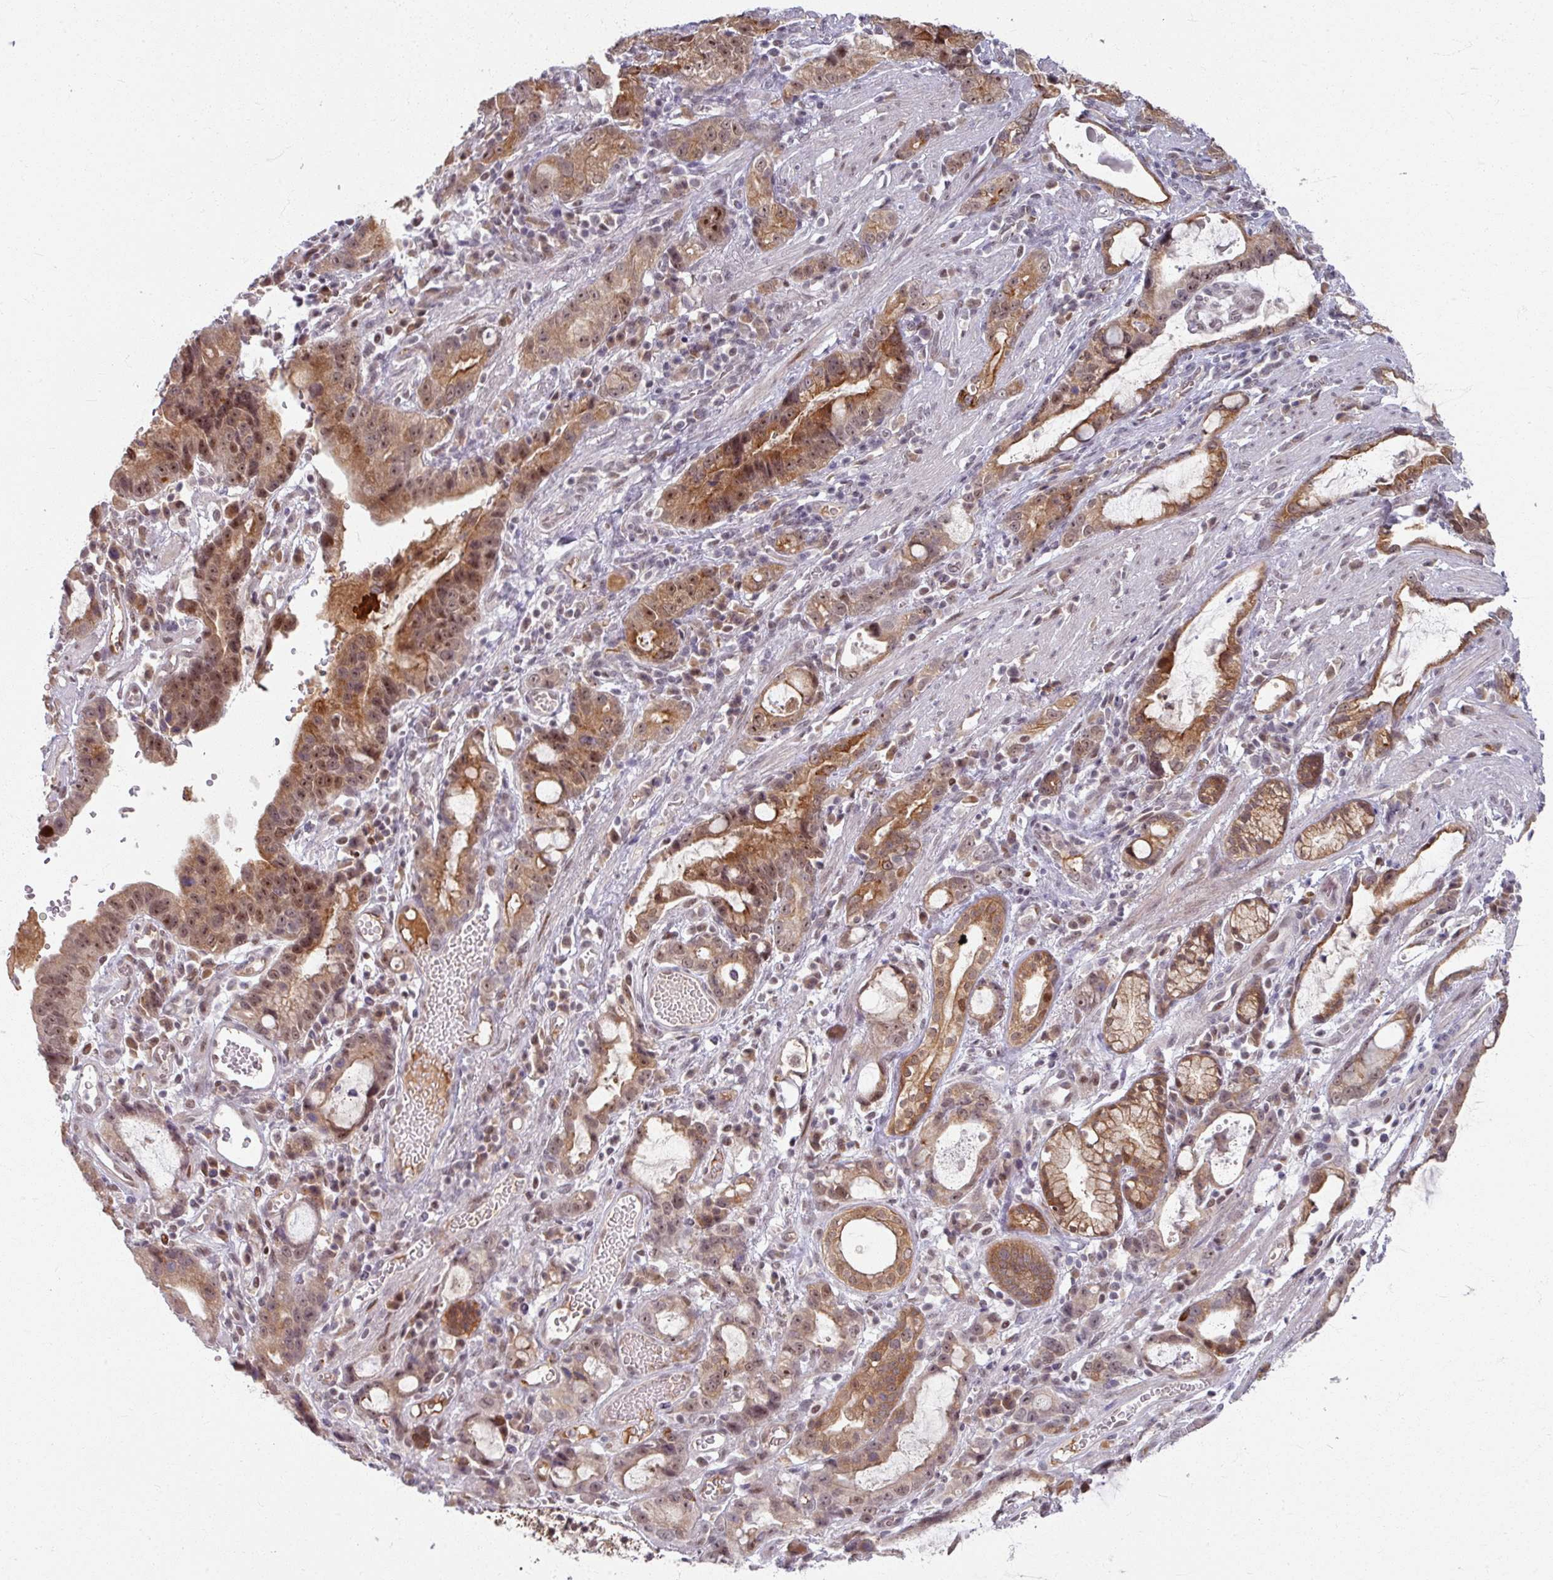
{"staining": {"intensity": "moderate", "quantity": ">75%", "location": "cytoplasmic/membranous,nuclear"}, "tissue": "stomach cancer", "cell_type": "Tumor cells", "image_type": "cancer", "snomed": [{"axis": "morphology", "description": "Adenocarcinoma, NOS"}, {"axis": "topography", "description": "Stomach"}], "caption": "Tumor cells reveal medium levels of moderate cytoplasmic/membranous and nuclear staining in approximately >75% of cells in human stomach cancer. (brown staining indicates protein expression, while blue staining denotes nuclei).", "gene": "KLC3", "patient": {"sex": "male", "age": 55}}